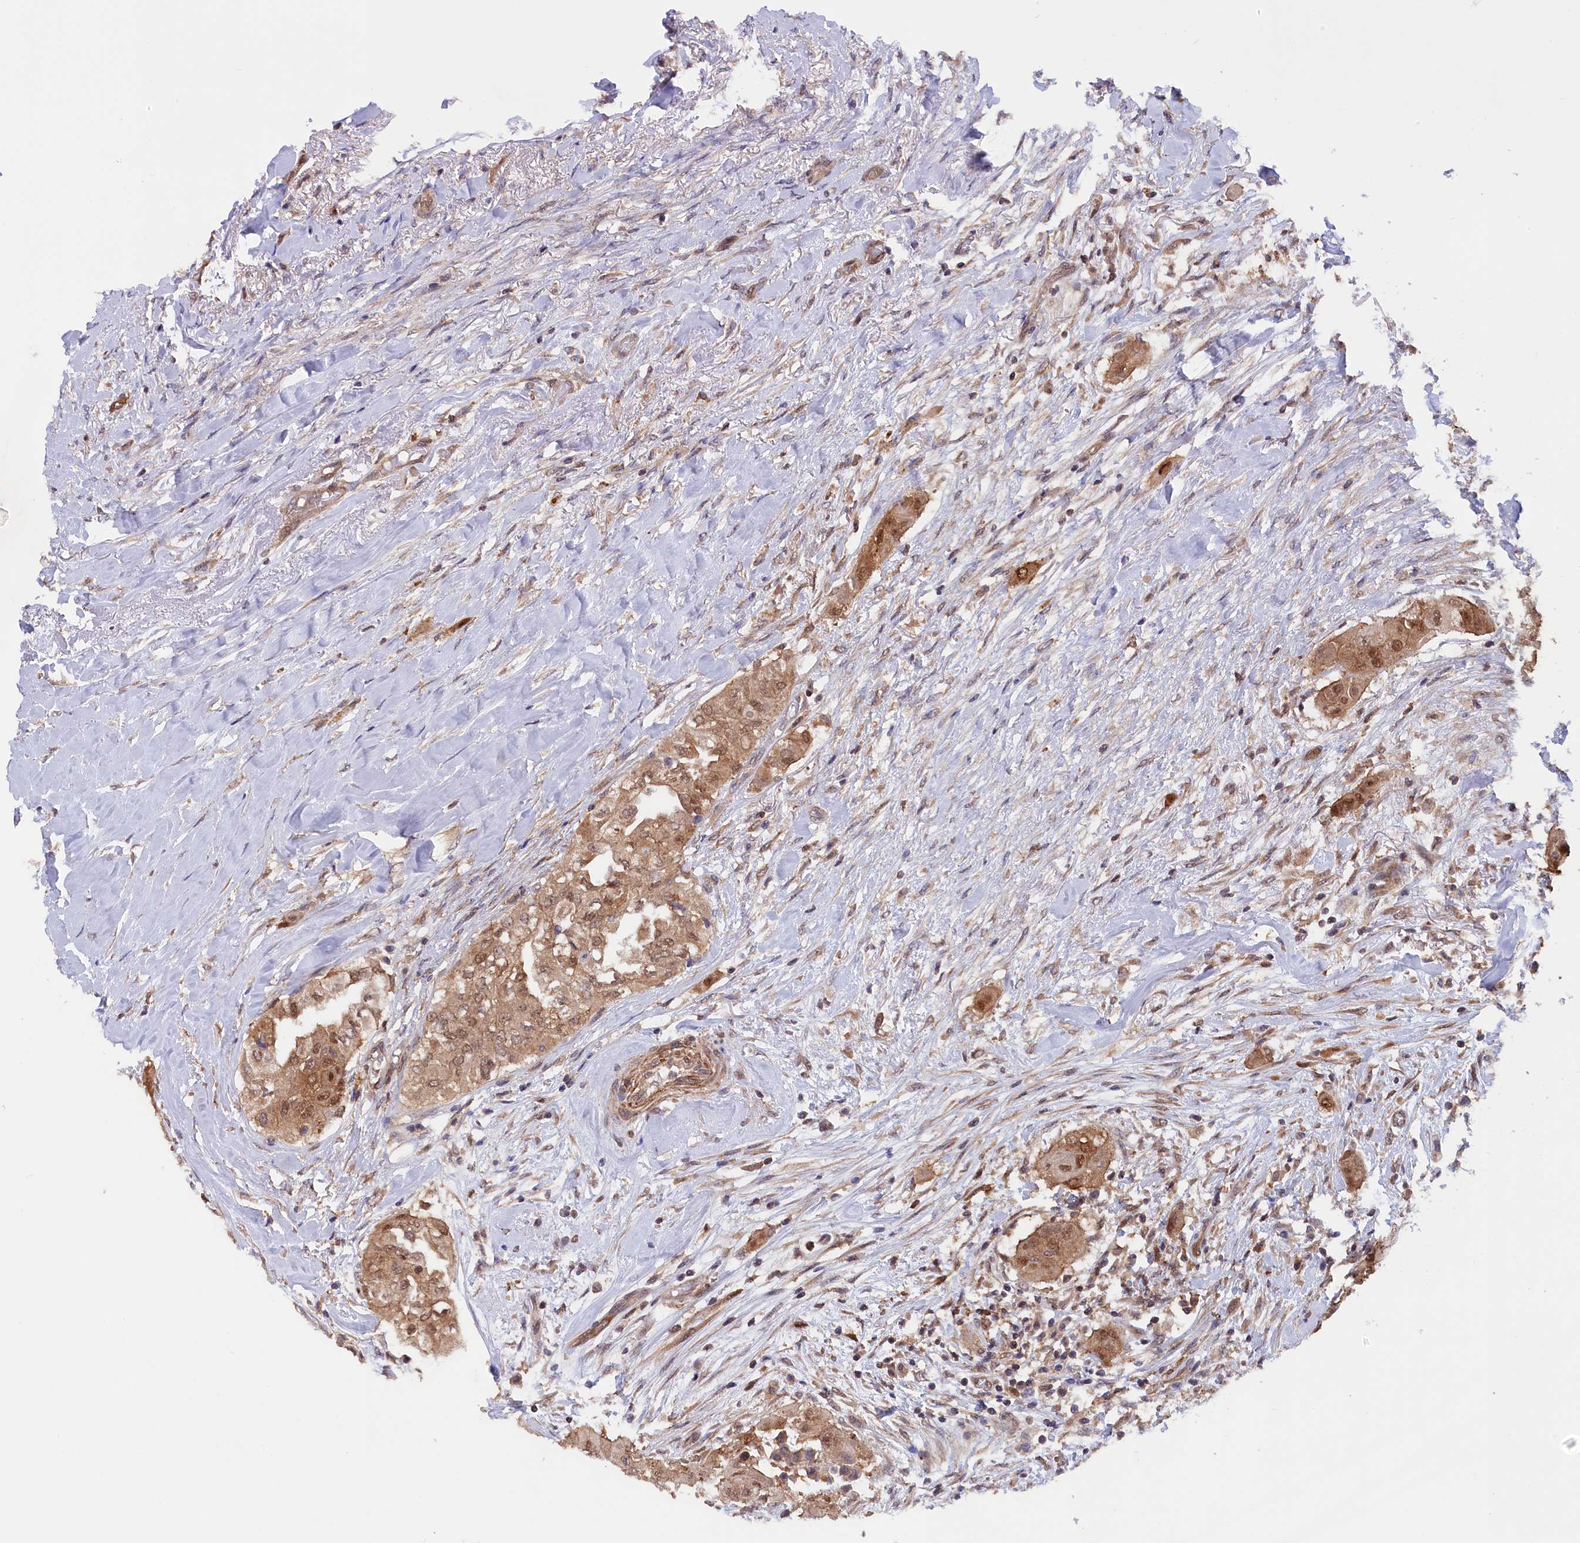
{"staining": {"intensity": "moderate", "quantity": ">75%", "location": "cytoplasmic/membranous,nuclear"}, "tissue": "thyroid cancer", "cell_type": "Tumor cells", "image_type": "cancer", "snomed": [{"axis": "morphology", "description": "Papillary adenocarcinoma, NOS"}, {"axis": "topography", "description": "Thyroid gland"}], "caption": "This photomicrograph demonstrates thyroid cancer stained with IHC to label a protein in brown. The cytoplasmic/membranous and nuclear of tumor cells show moderate positivity for the protein. Nuclei are counter-stained blue.", "gene": "JPT2", "patient": {"sex": "female", "age": 59}}